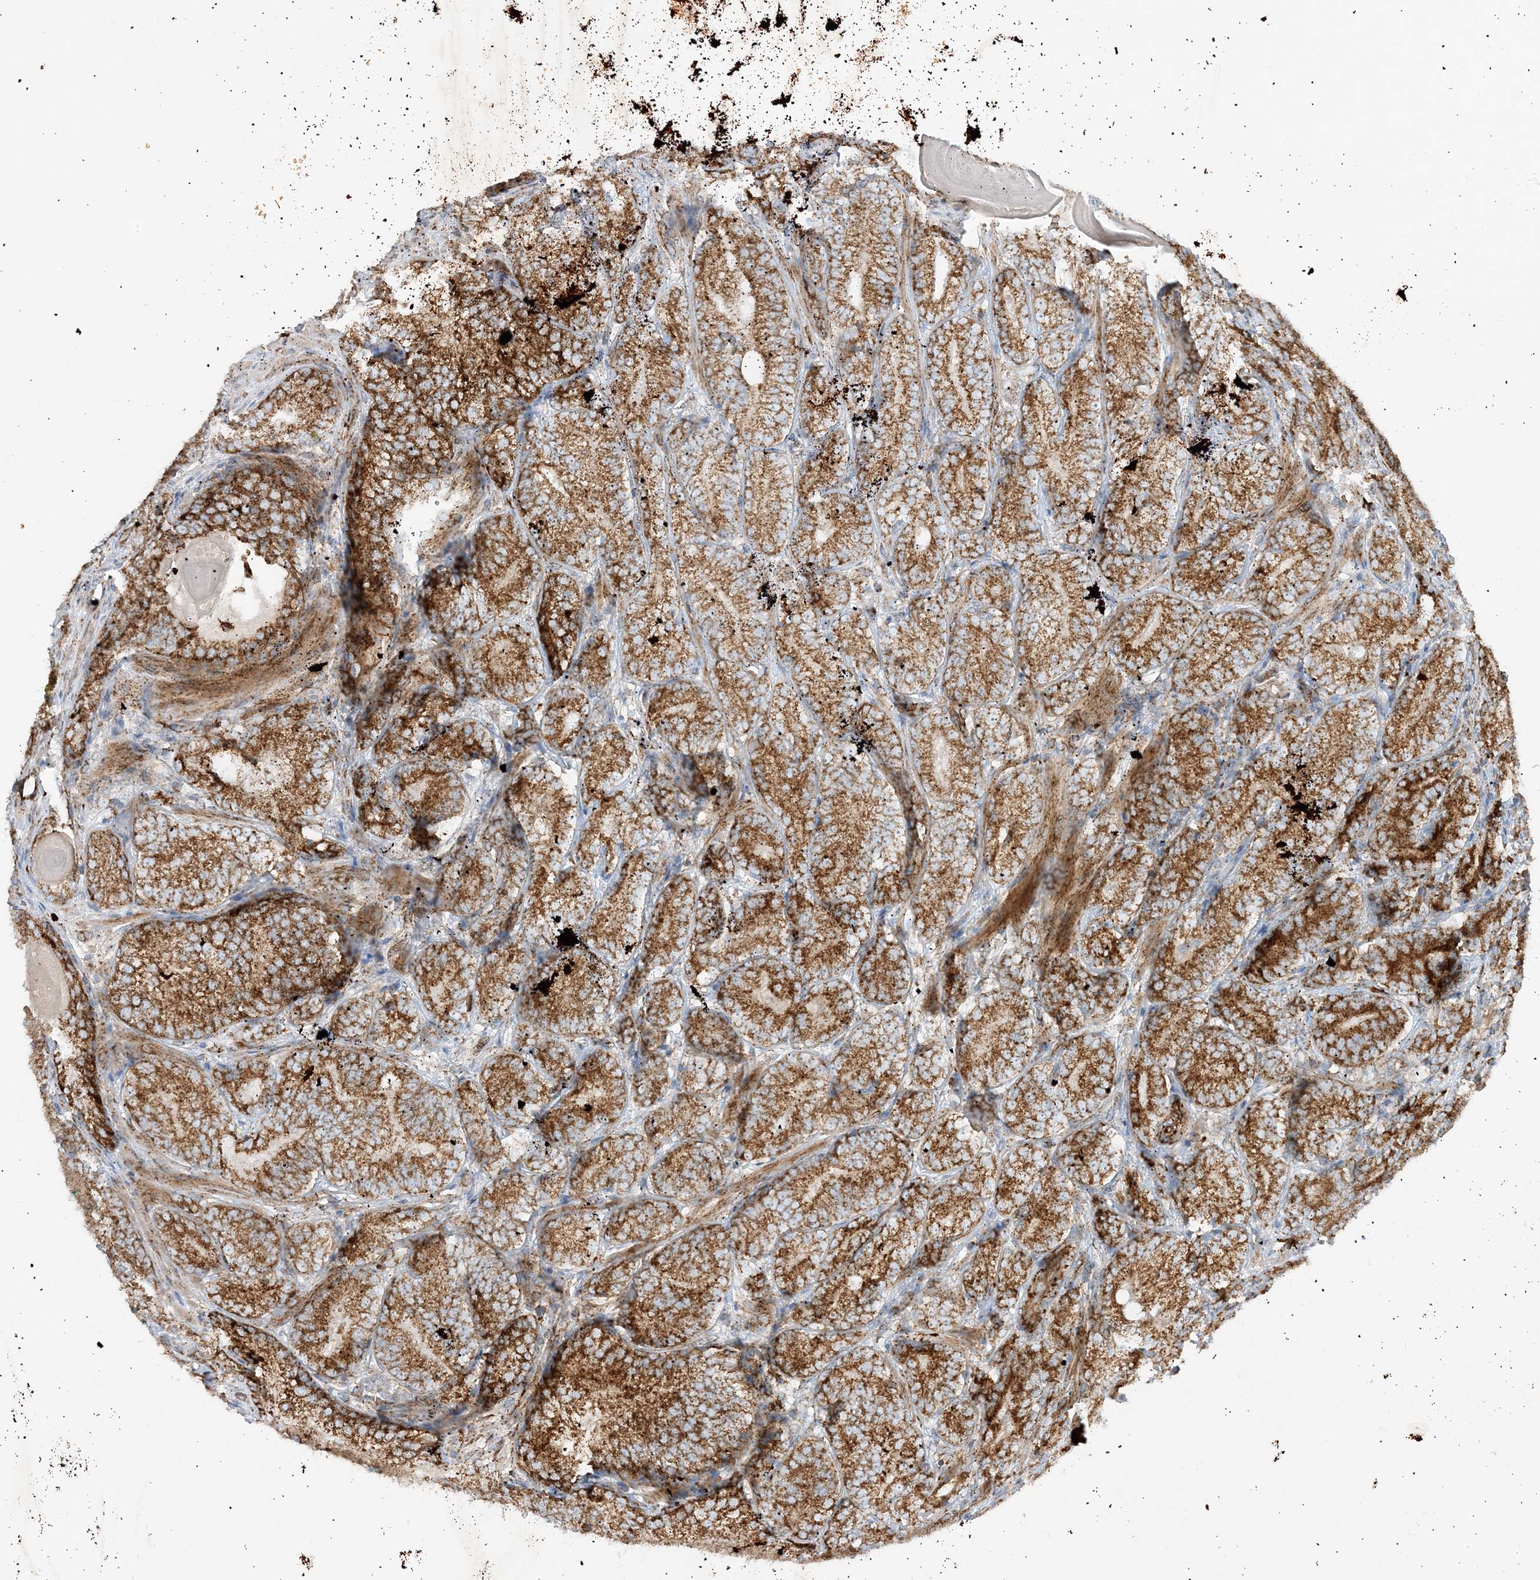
{"staining": {"intensity": "strong", "quantity": ">75%", "location": "cytoplasmic/membranous"}, "tissue": "prostate cancer", "cell_type": "Tumor cells", "image_type": "cancer", "snomed": [{"axis": "morphology", "description": "Adenocarcinoma, High grade"}, {"axis": "topography", "description": "Prostate"}], "caption": "Strong cytoplasmic/membranous protein positivity is appreciated in approximately >75% of tumor cells in prostate cancer.", "gene": "NDUFAF3", "patient": {"sex": "male", "age": 66}}